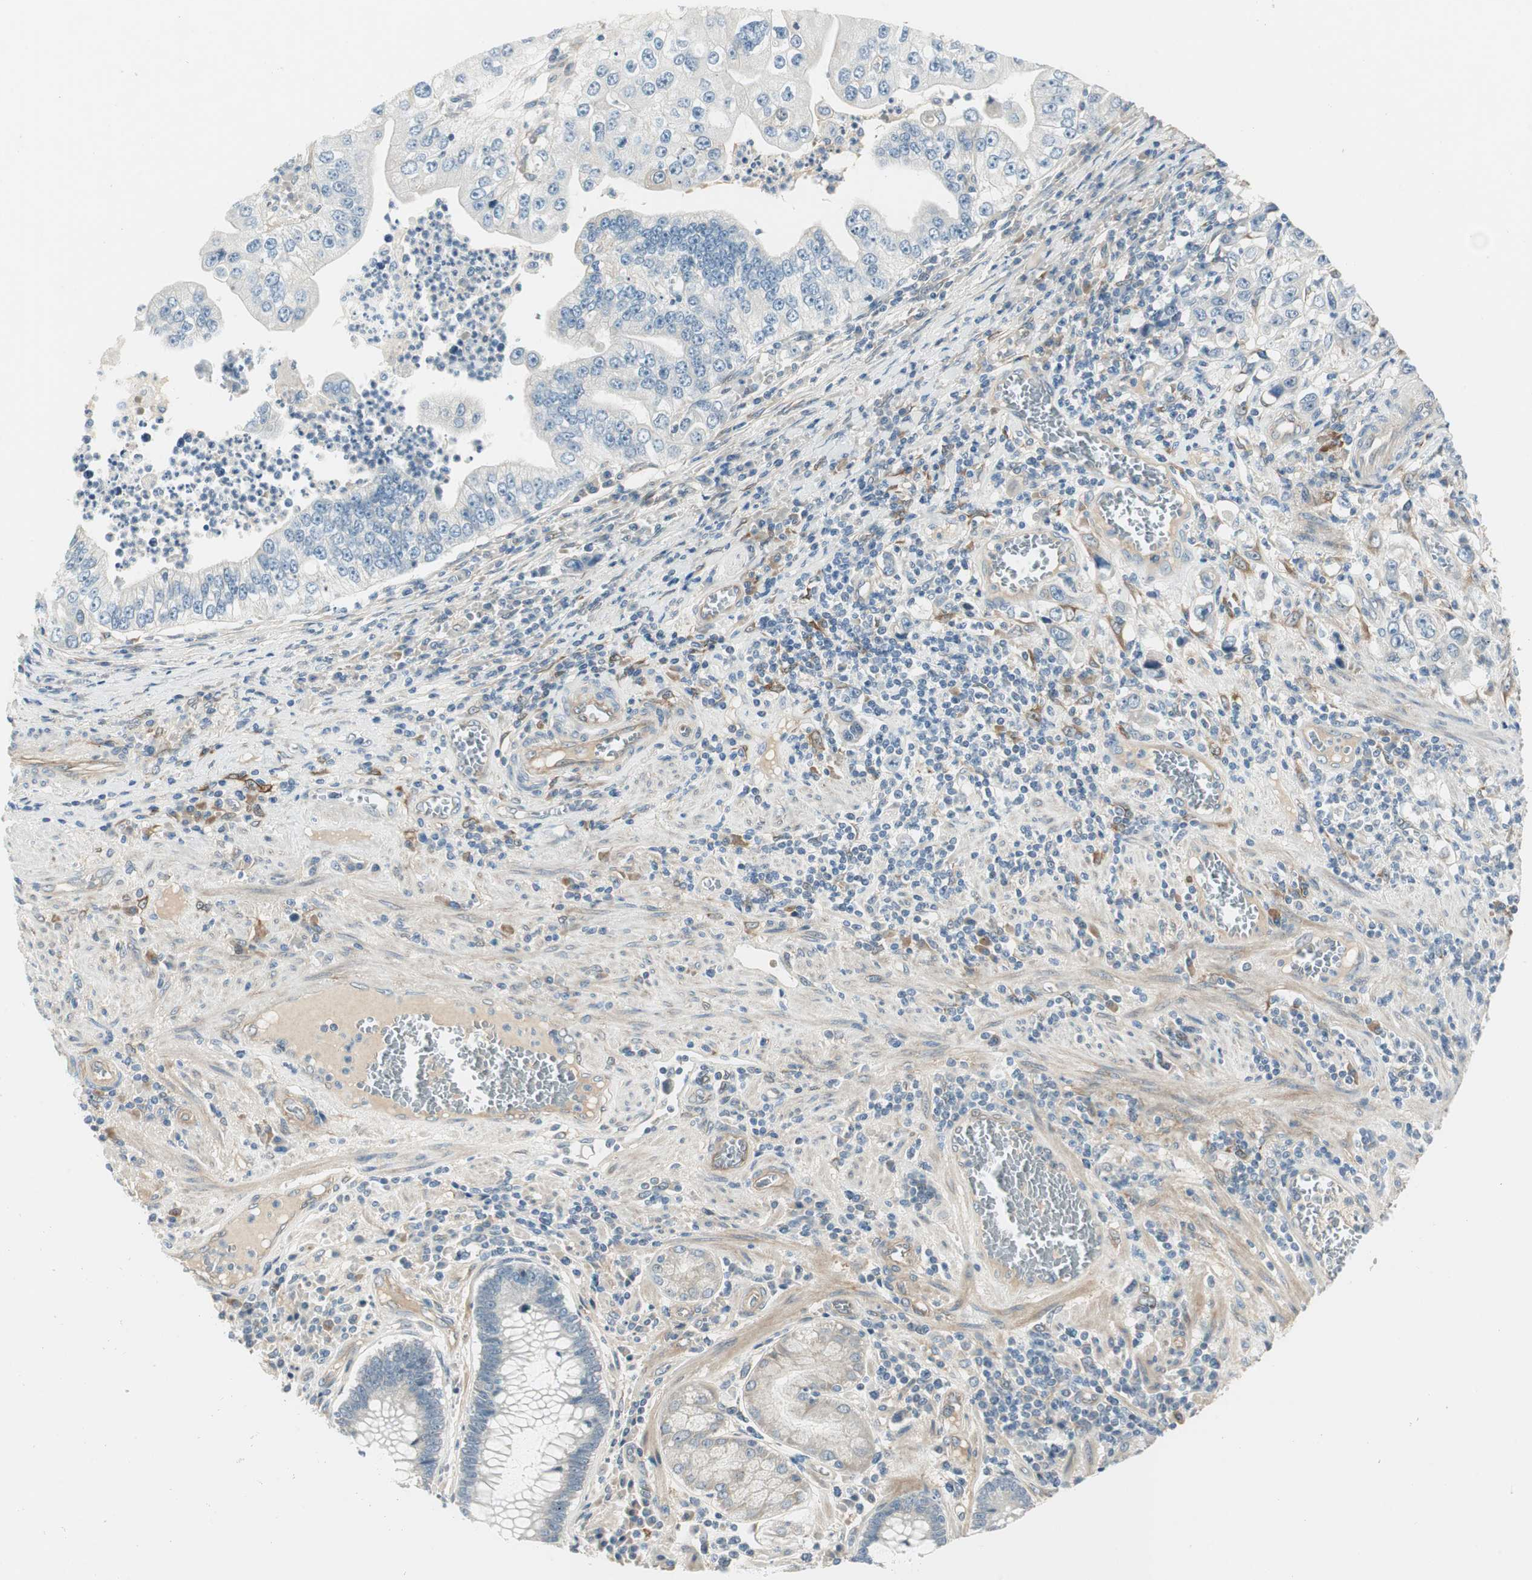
{"staining": {"intensity": "negative", "quantity": "none", "location": "none"}, "tissue": "stomach cancer", "cell_type": "Tumor cells", "image_type": "cancer", "snomed": [{"axis": "morphology", "description": "Adenocarcinoma, NOS"}, {"axis": "topography", "description": "Stomach, lower"}], "caption": "An IHC image of stomach cancer (adenocarcinoma) is shown. There is no staining in tumor cells of stomach cancer (adenocarcinoma).", "gene": "STON1-GTF2A1L", "patient": {"sex": "female", "age": 72}}